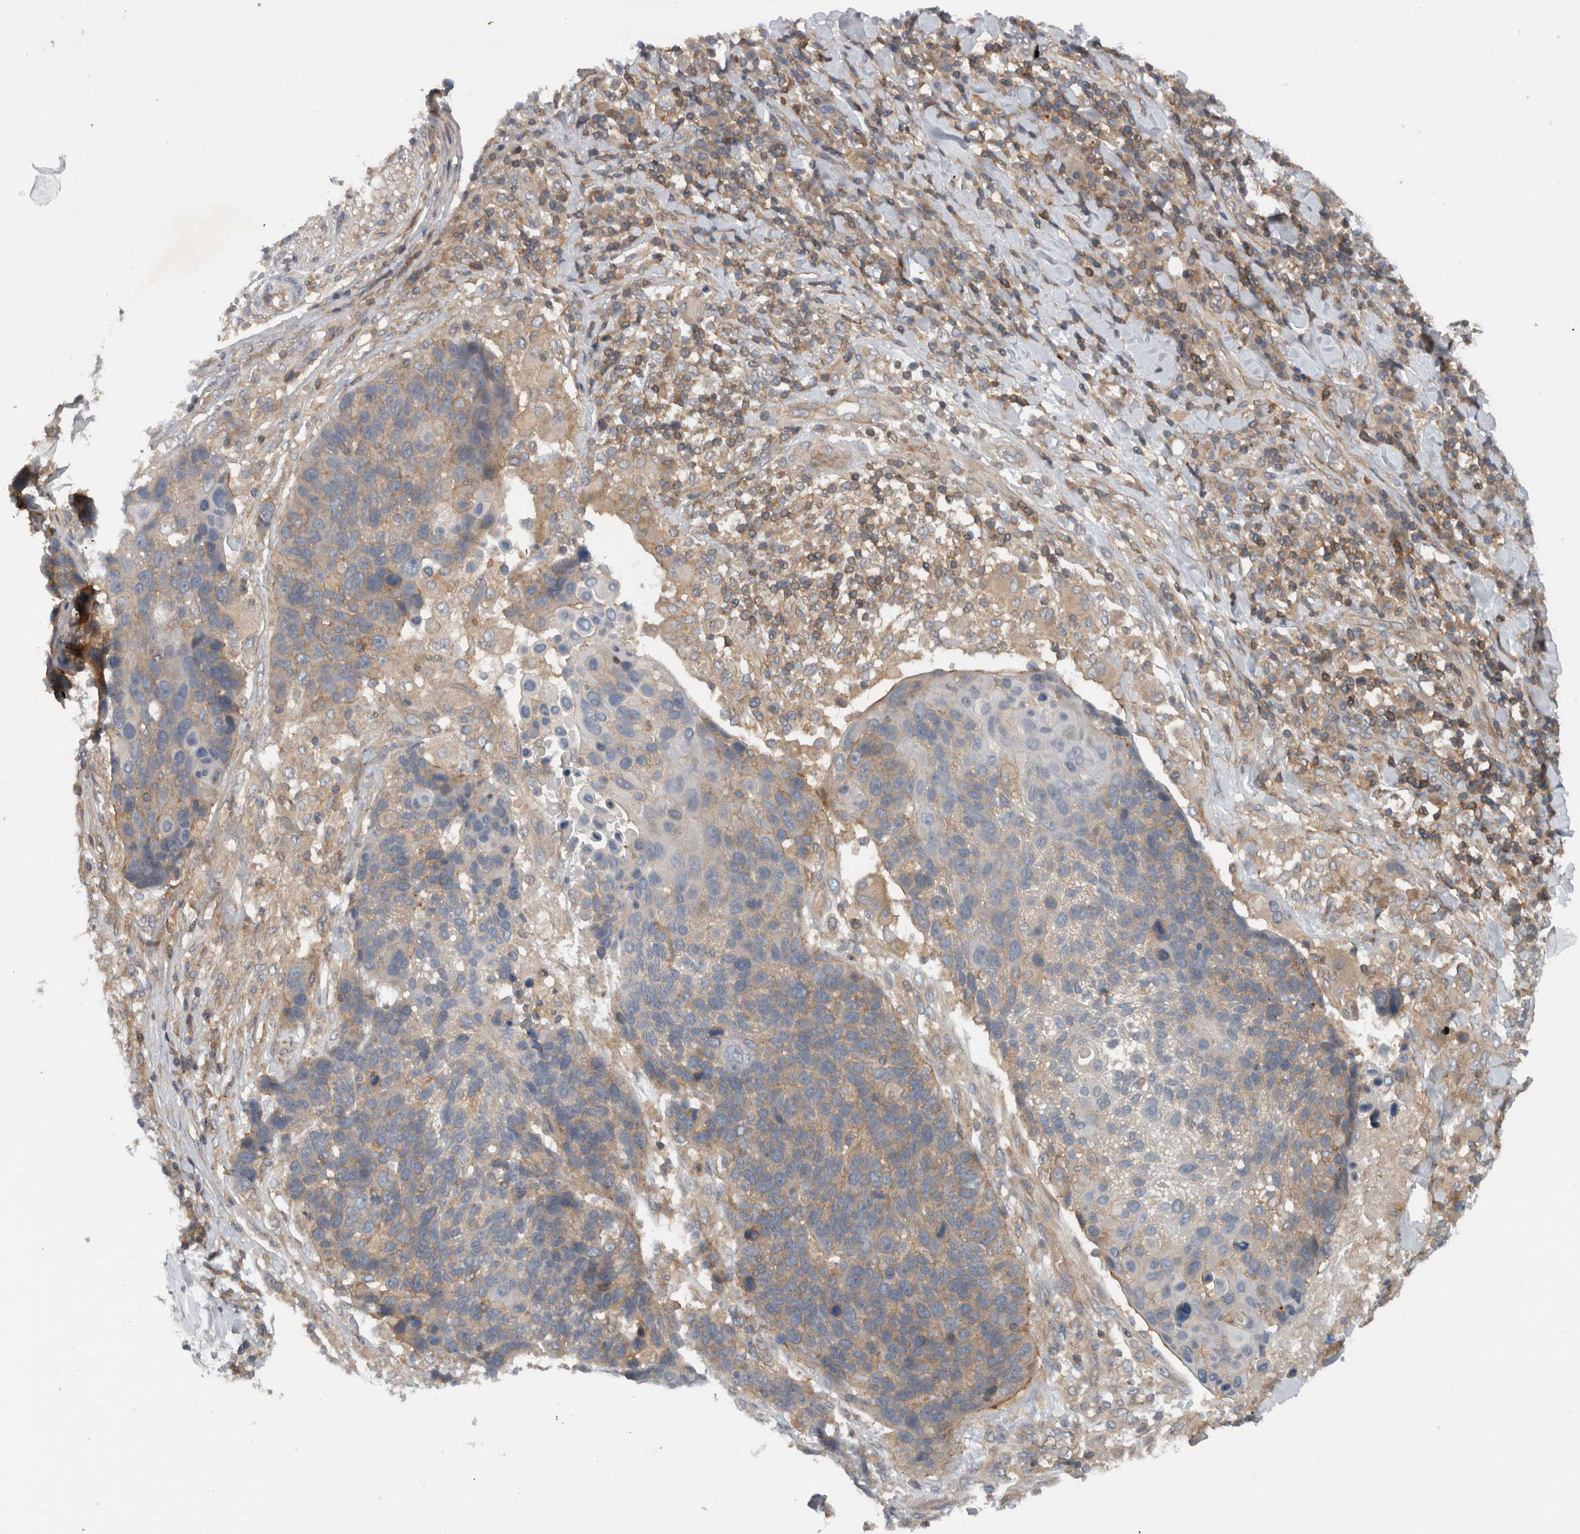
{"staining": {"intensity": "weak", "quantity": "25%-75%", "location": "cytoplasmic/membranous"}, "tissue": "lung cancer", "cell_type": "Tumor cells", "image_type": "cancer", "snomed": [{"axis": "morphology", "description": "Squamous cell carcinoma, NOS"}, {"axis": "topography", "description": "Lung"}], "caption": "Lung cancer (squamous cell carcinoma) stained with IHC reveals weak cytoplasmic/membranous positivity in approximately 25%-75% of tumor cells.", "gene": "SCARA5", "patient": {"sex": "male", "age": 66}}